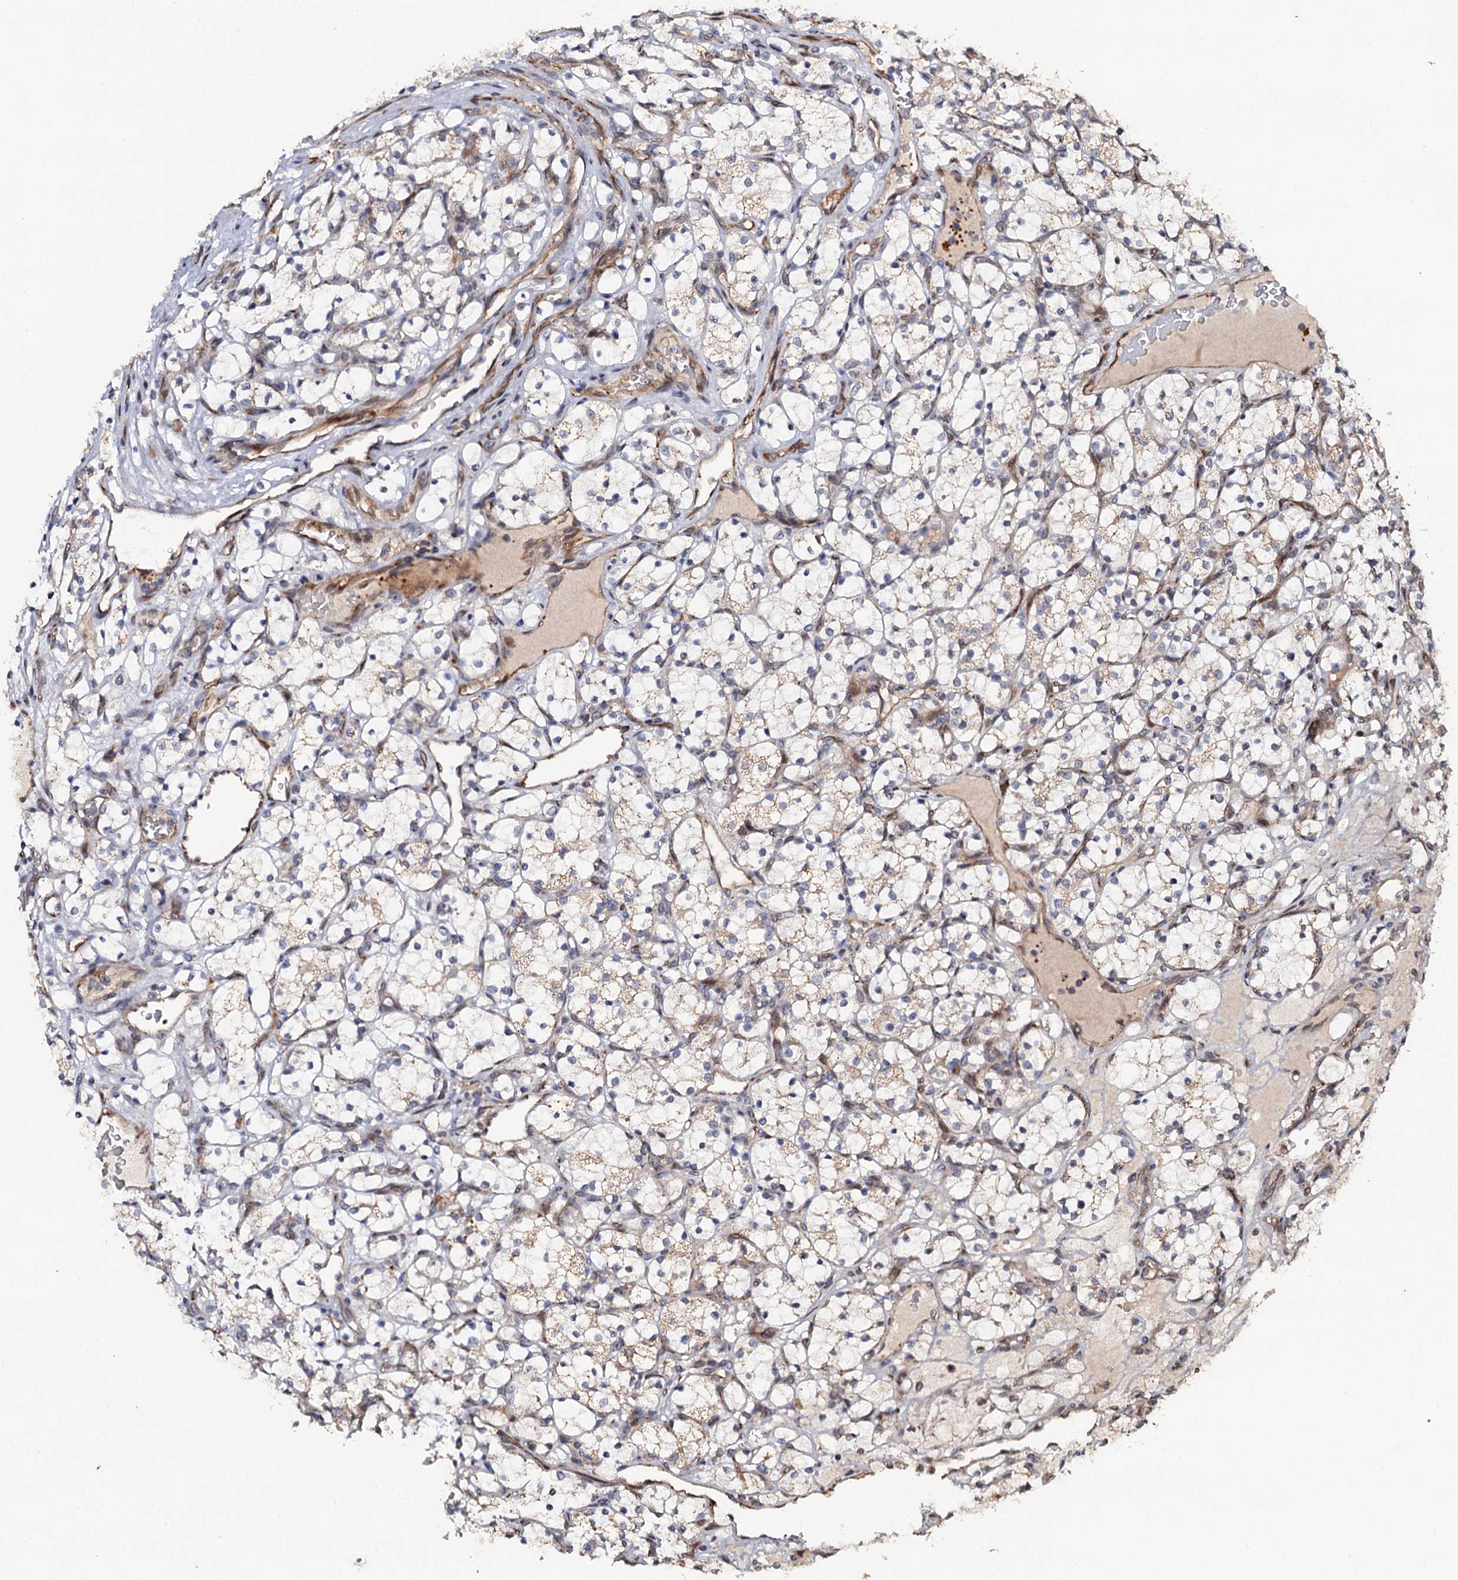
{"staining": {"intensity": "negative", "quantity": "none", "location": "none"}, "tissue": "renal cancer", "cell_type": "Tumor cells", "image_type": "cancer", "snomed": [{"axis": "morphology", "description": "Adenocarcinoma, NOS"}, {"axis": "topography", "description": "Kidney"}], "caption": "Renal cancer (adenocarcinoma) stained for a protein using IHC displays no expression tumor cells.", "gene": "LRRC63", "patient": {"sex": "female", "age": 69}}